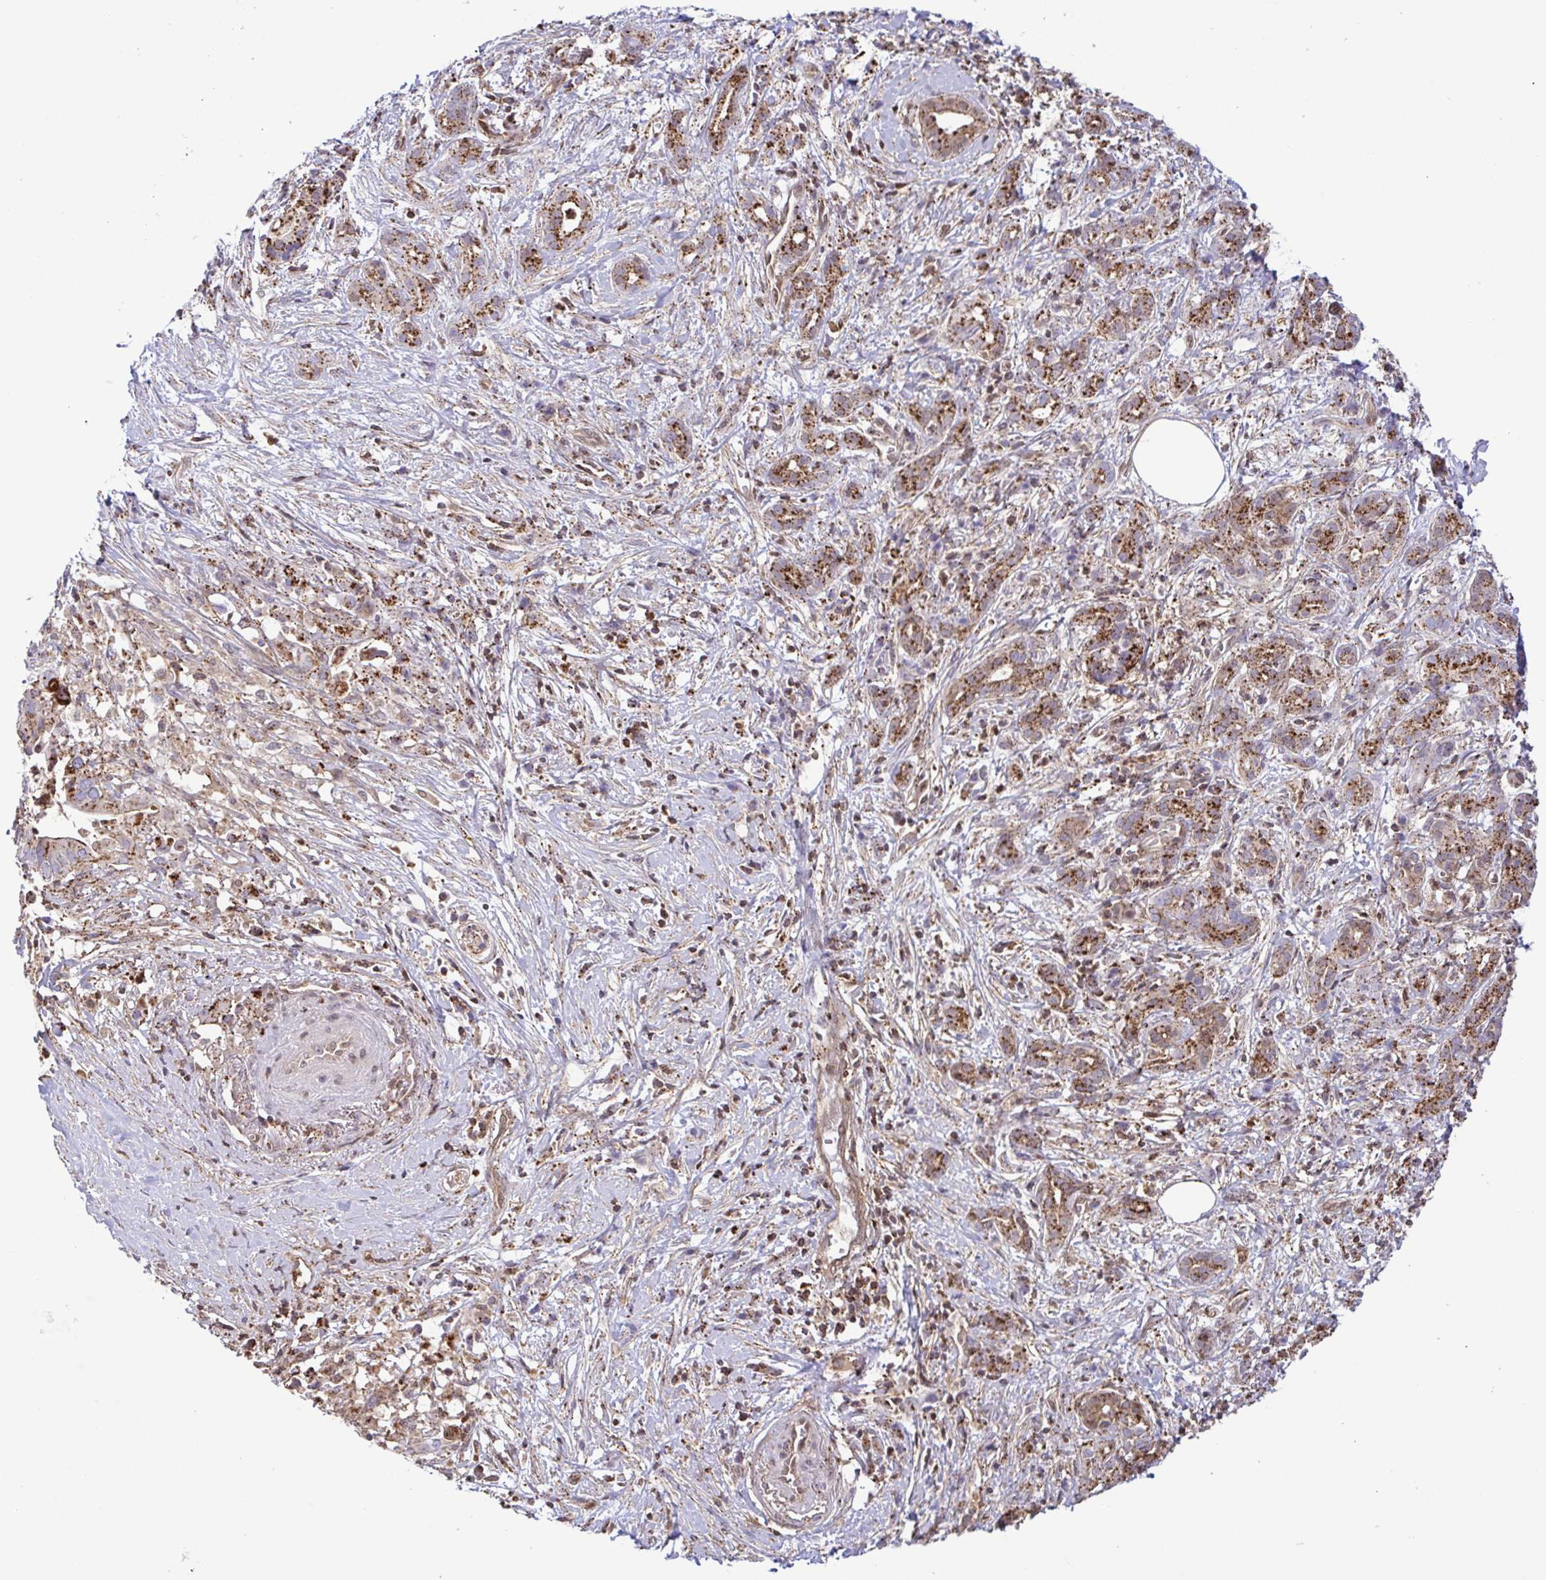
{"staining": {"intensity": "moderate", "quantity": ">75%", "location": "cytoplasmic/membranous"}, "tissue": "pancreatic cancer", "cell_type": "Tumor cells", "image_type": "cancer", "snomed": [{"axis": "morphology", "description": "Adenocarcinoma, NOS"}, {"axis": "topography", "description": "Pancreas"}], "caption": "The image demonstrates a brown stain indicating the presence of a protein in the cytoplasmic/membranous of tumor cells in pancreatic cancer (adenocarcinoma).", "gene": "CHMP1B", "patient": {"sex": "male", "age": 61}}